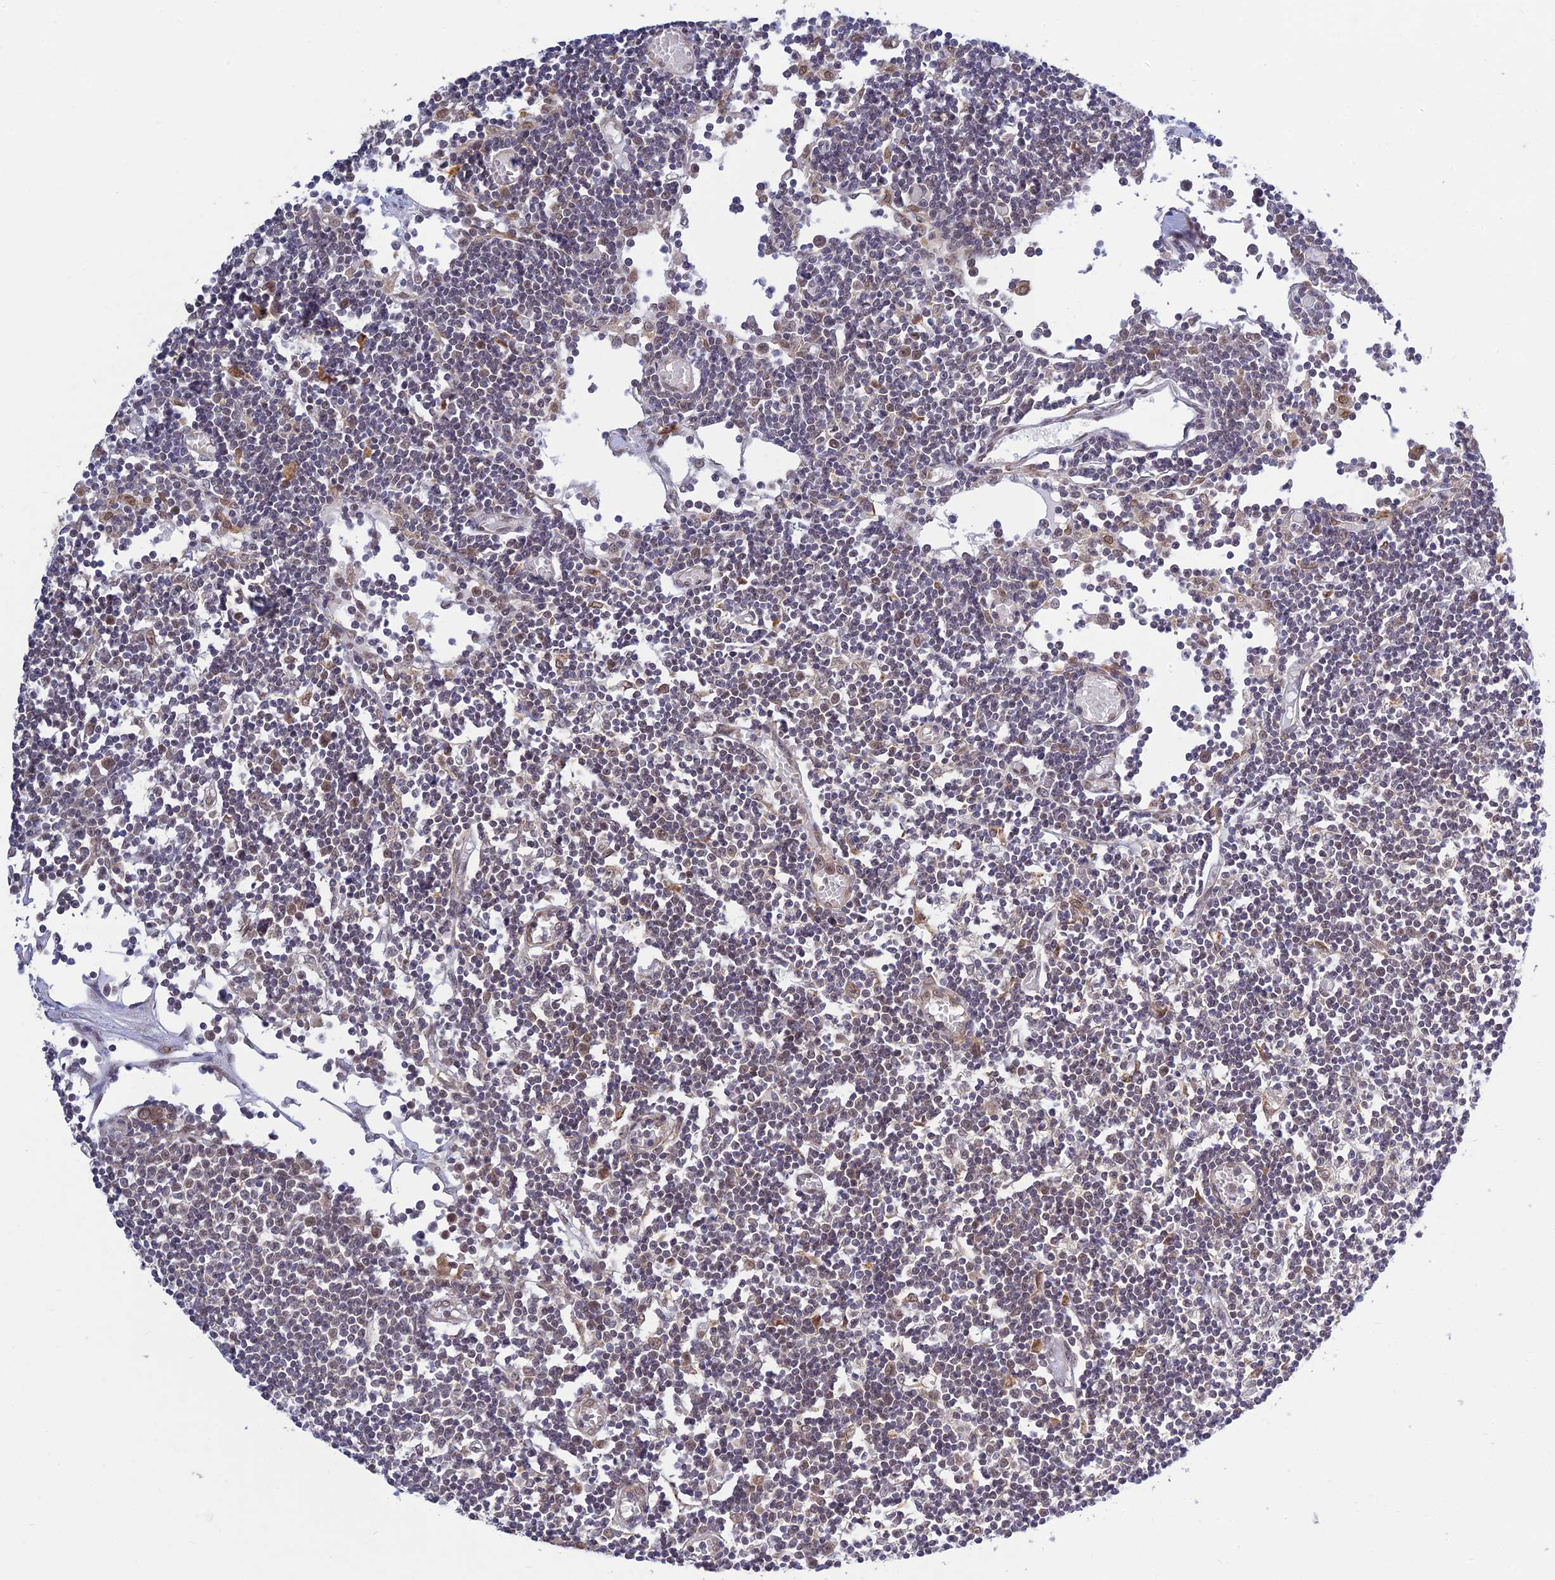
{"staining": {"intensity": "moderate", "quantity": ">75%", "location": "nuclear"}, "tissue": "lymph node", "cell_type": "Germinal center cells", "image_type": "normal", "snomed": [{"axis": "morphology", "description": "Normal tissue, NOS"}, {"axis": "topography", "description": "Lymph node"}], "caption": "Immunohistochemical staining of normal human lymph node displays medium levels of moderate nuclear staining in about >75% of germinal center cells.", "gene": "SKIC8", "patient": {"sex": "female", "age": 11}}